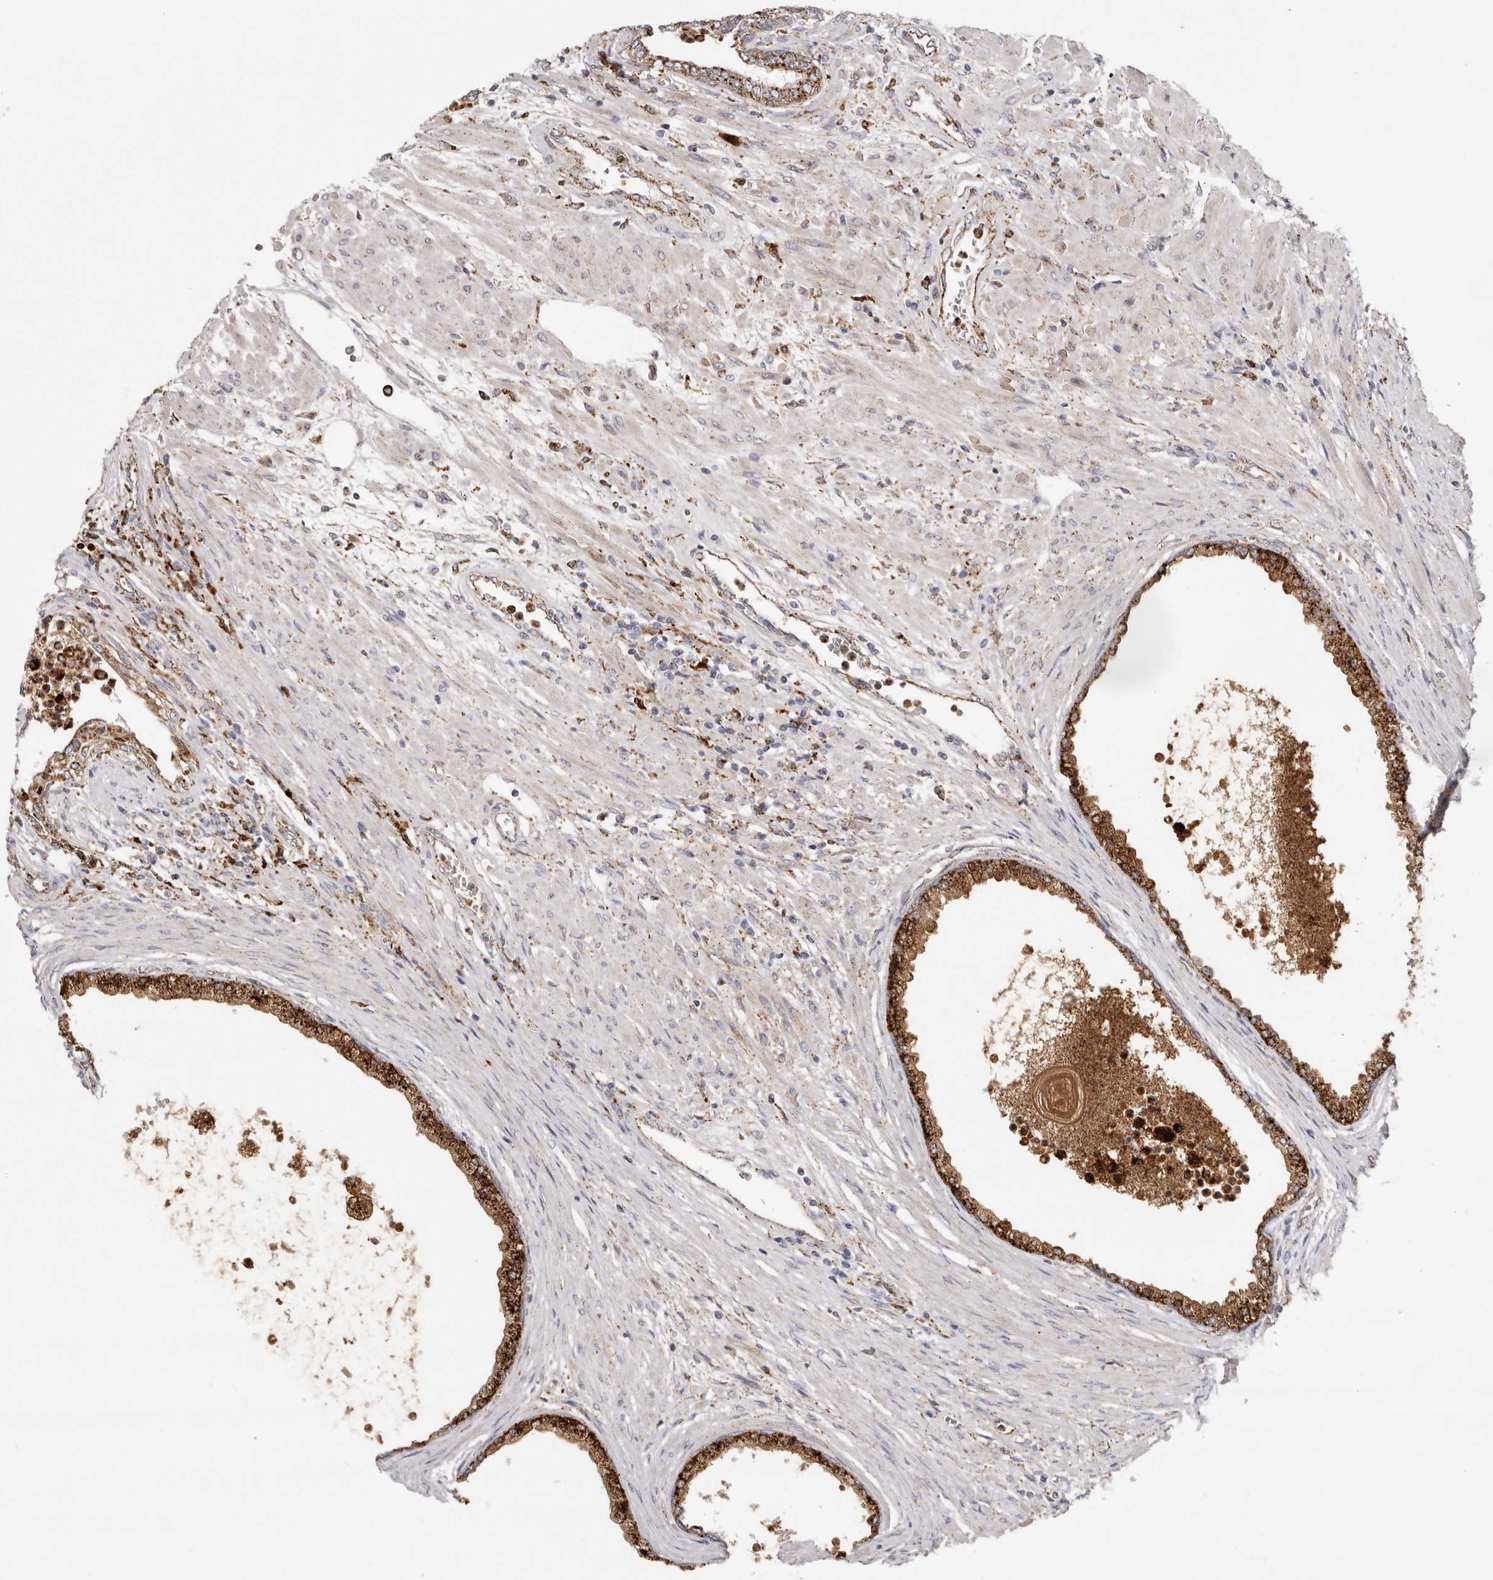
{"staining": {"intensity": "strong", "quantity": ">75%", "location": "cytoplasmic/membranous"}, "tissue": "prostate cancer", "cell_type": "Tumor cells", "image_type": "cancer", "snomed": [{"axis": "morphology", "description": "Normal tissue, NOS"}, {"axis": "morphology", "description": "Adenocarcinoma, Low grade"}, {"axis": "topography", "description": "Prostate"}, {"axis": "topography", "description": "Peripheral nerve tissue"}], "caption": "A brown stain shows strong cytoplasmic/membranous staining of a protein in human prostate cancer tumor cells.", "gene": "GRN", "patient": {"sex": "male", "age": 71}}